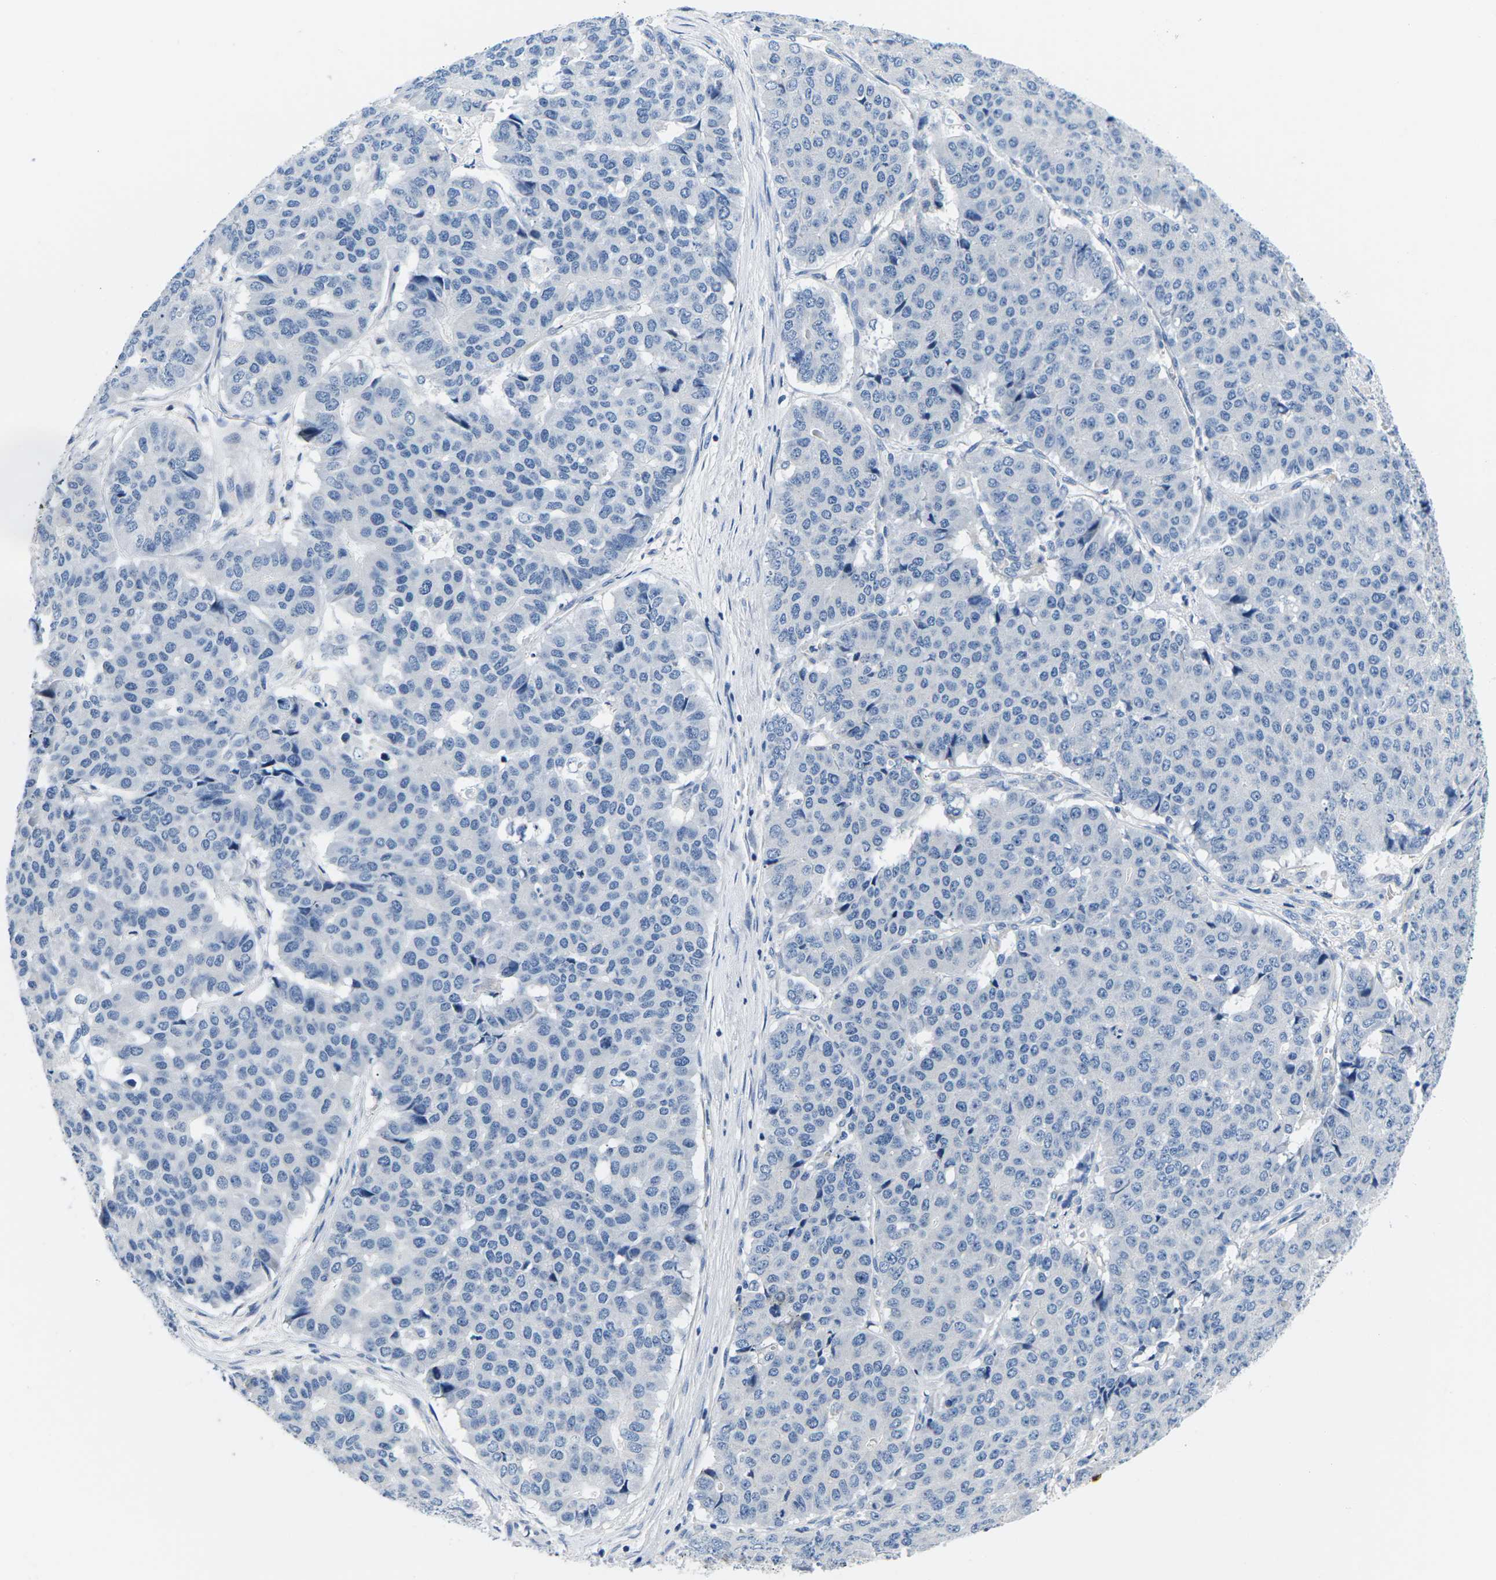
{"staining": {"intensity": "negative", "quantity": "none", "location": "none"}, "tissue": "pancreatic cancer", "cell_type": "Tumor cells", "image_type": "cancer", "snomed": [{"axis": "morphology", "description": "Adenocarcinoma, NOS"}, {"axis": "topography", "description": "Pancreas"}], "caption": "The immunohistochemistry histopathology image has no significant positivity in tumor cells of pancreatic cancer (adenocarcinoma) tissue.", "gene": "TSPAN2", "patient": {"sex": "male", "age": 50}}